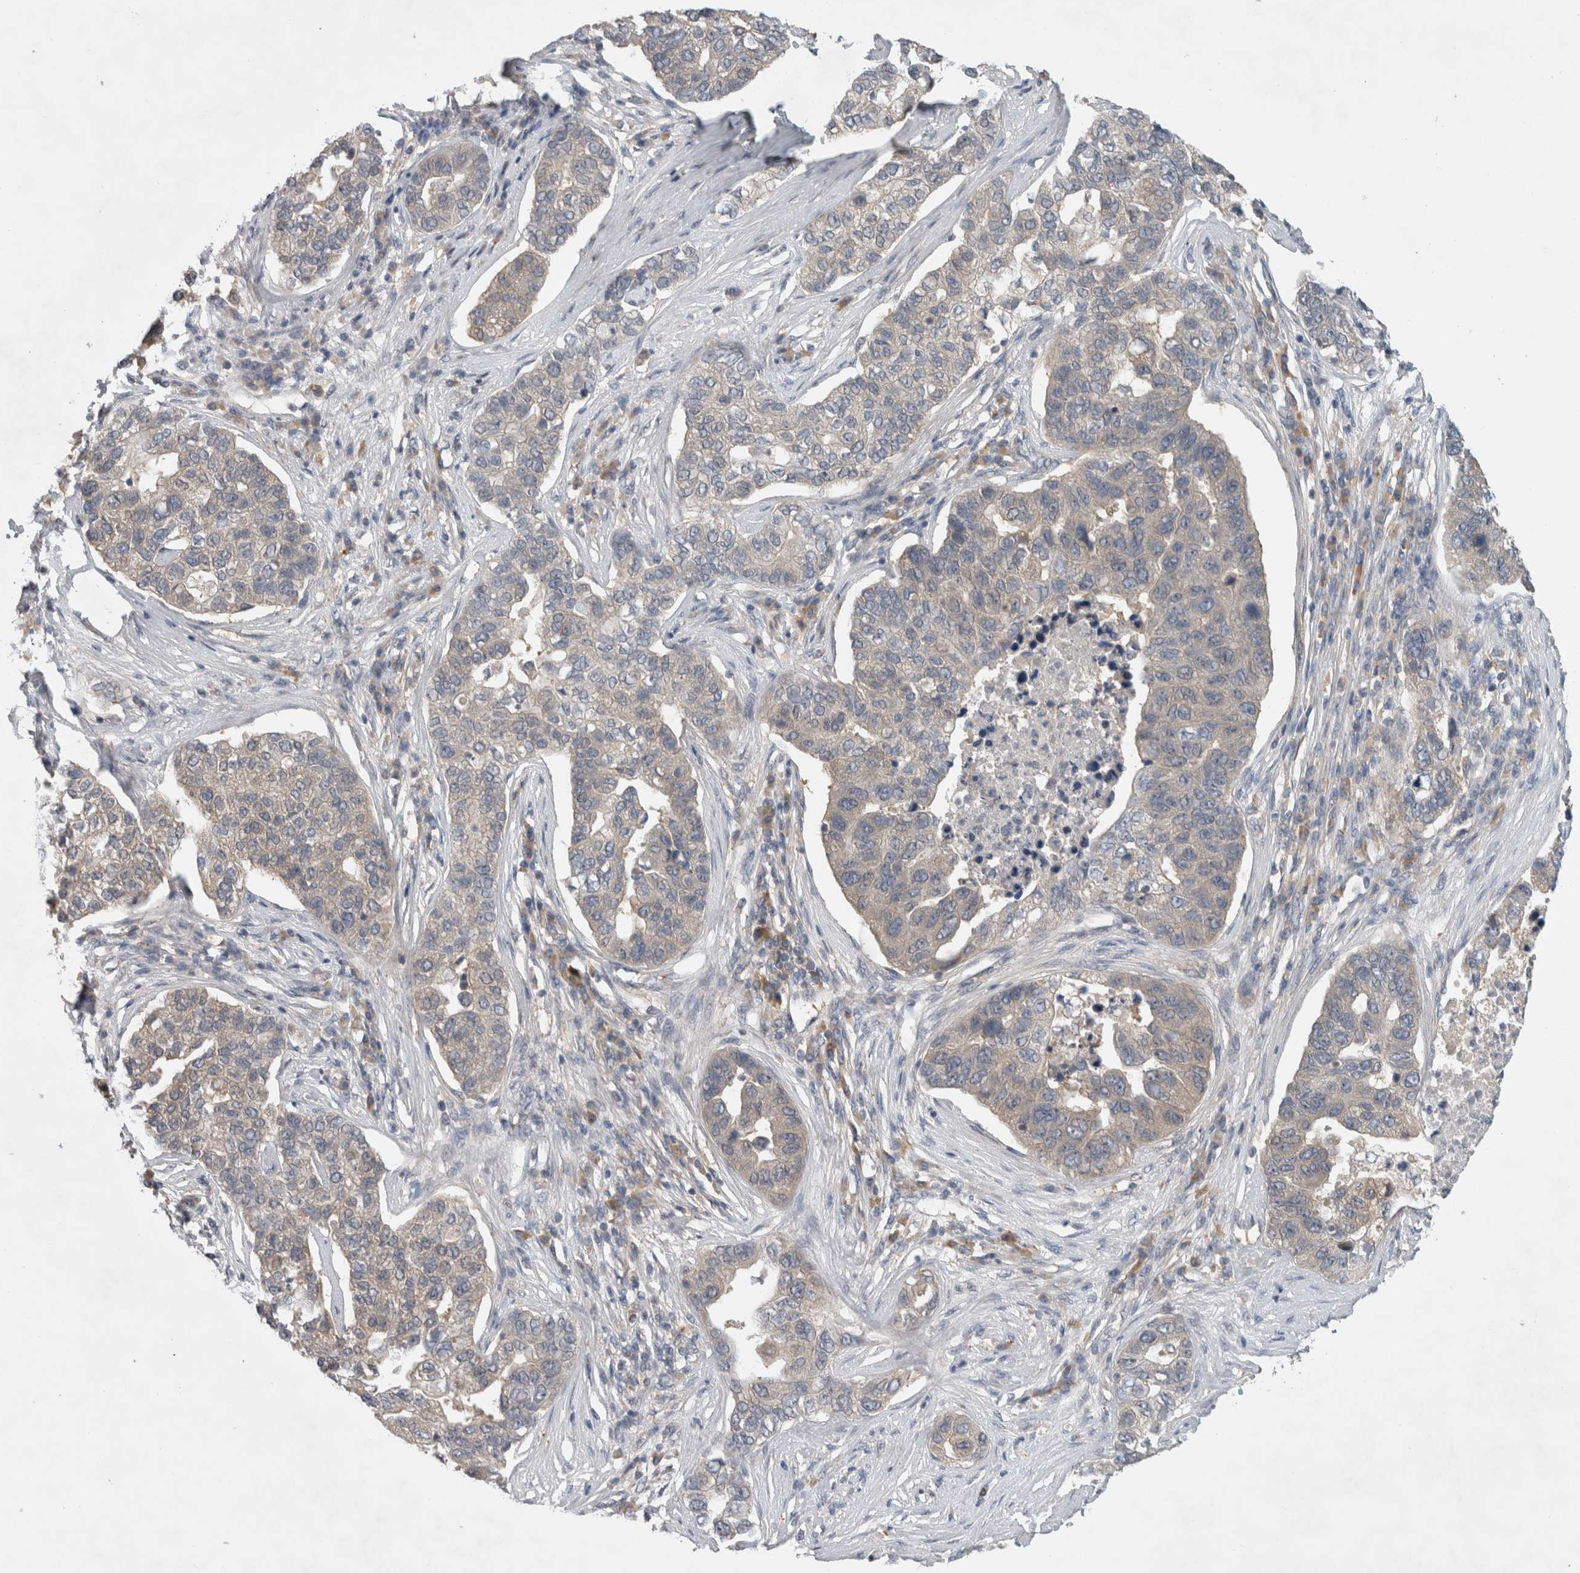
{"staining": {"intensity": "weak", "quantity": "25%-75%", "location": "cytoplasmic/membranous"}, "tissue": "pancreatic cancer", "cell_type": "Tumor cells", "image_type": "cancer", "snomed": [{"axis": "morphology", "description": "Adenocarcinoma, NOS"}, {"axis": "topography", "description": "Pancreas"}], "caption": "A micrograph of human adenocarcinoma (pancreatic) stained for a protein reveals weak cytoplasmic/membranous brown staining in tumor cells. The staining was performed using DAB to visualize the protein expression in brown, while the nuclei were stained in blue with hematoxylin (Magnification: 20x).", "gene": "AASDHPPT", "patient": {"sex": "female", "age": 61}}